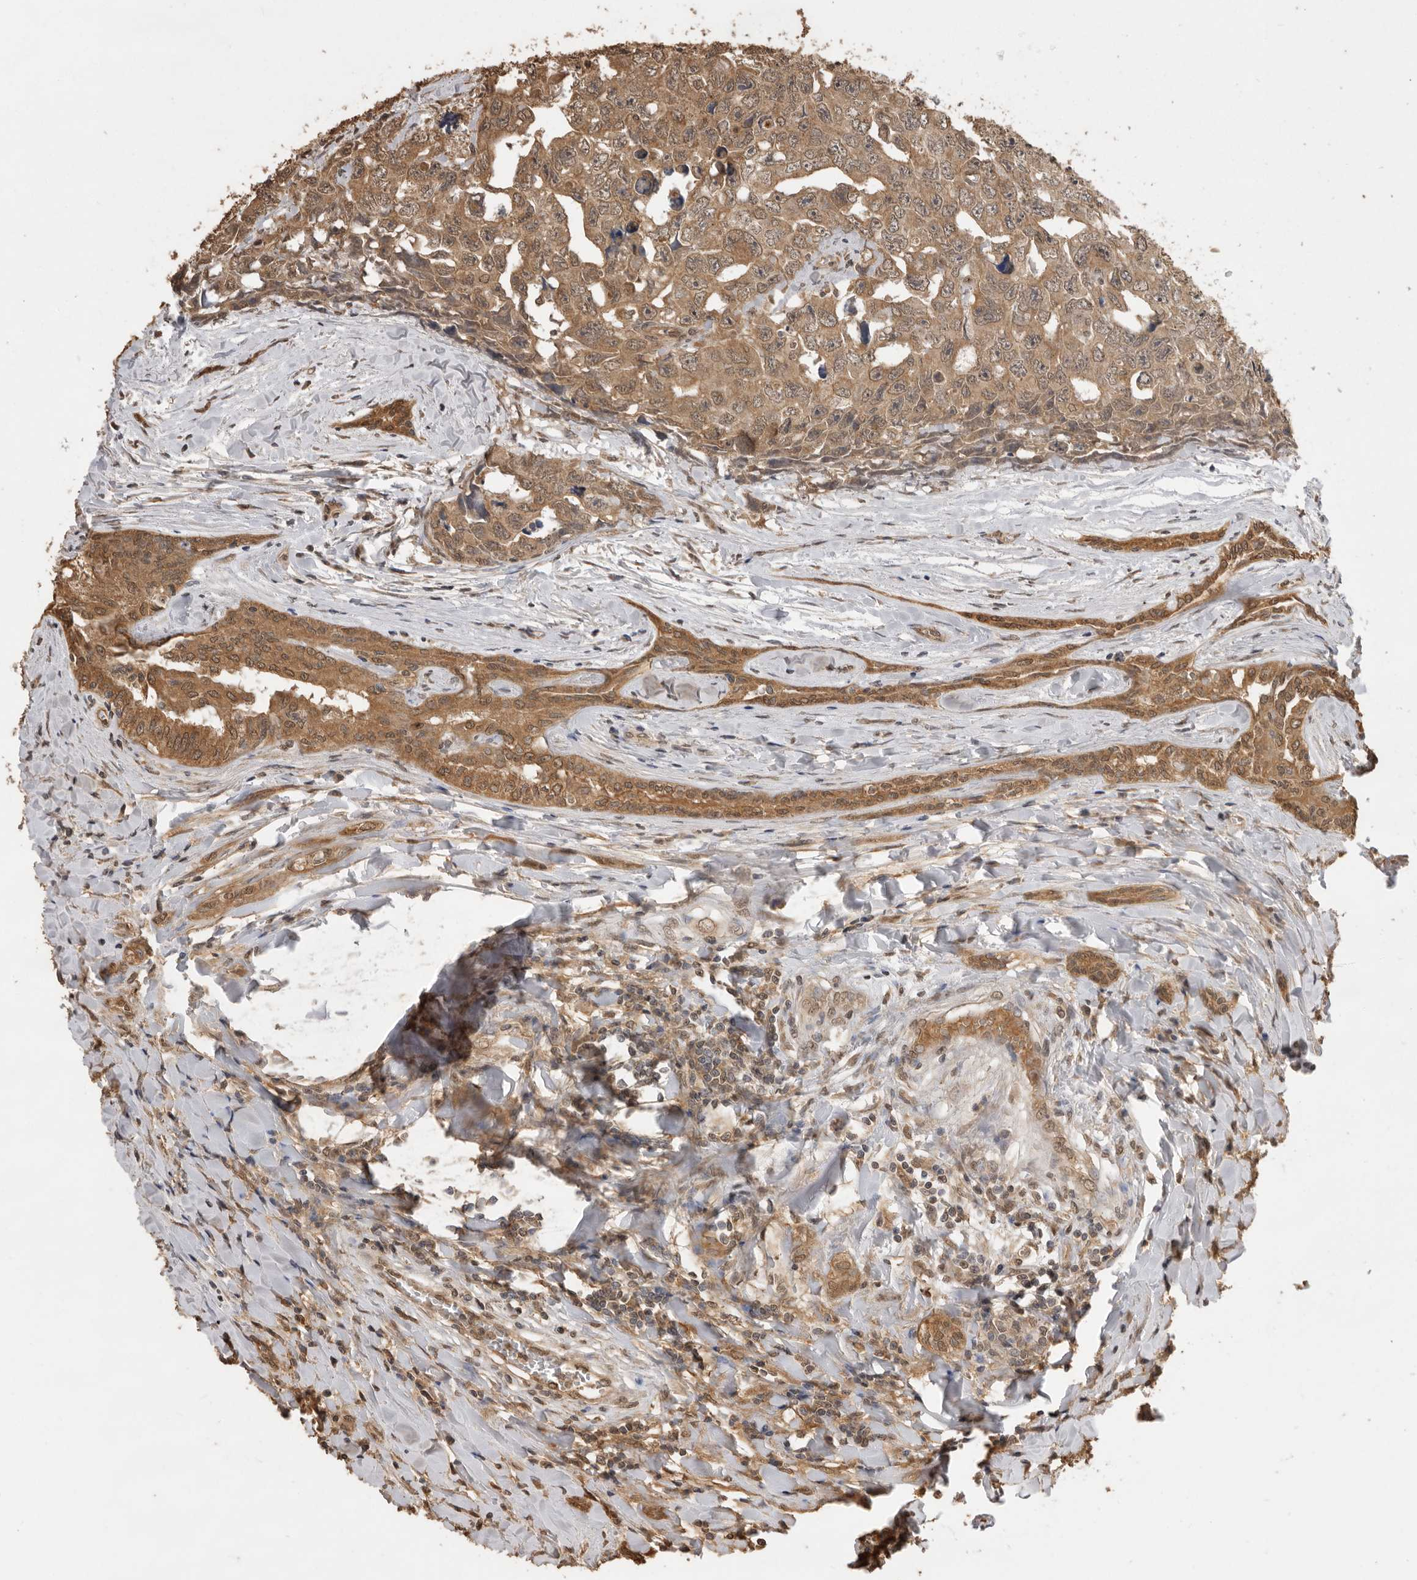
{"staining": {"intensity": "moderate", "quantity": ">75%", "location": "cytoplasmic/membranous,nuclear"}, "tissue": "testis cancer", "cell_type": "Tumor cells", "image_type": "cancer", "snomed": [{"axis": "morphology", "description": "Carcinoma, Embryonal, NOS"}, {"axis": "topography", "description": "Testis"}], "caption": "Protein expression by immunohistochemistry demonstrates moderate cytoplasmic/membranous and nuclear staining in about >75% of tumor cells in testis embryonal carcinoma. The protein of interest is shown in brown color, while the nuclei are stained blue.", "gene": "JAG2", "patient": {"sex": "male", "age": 28}}